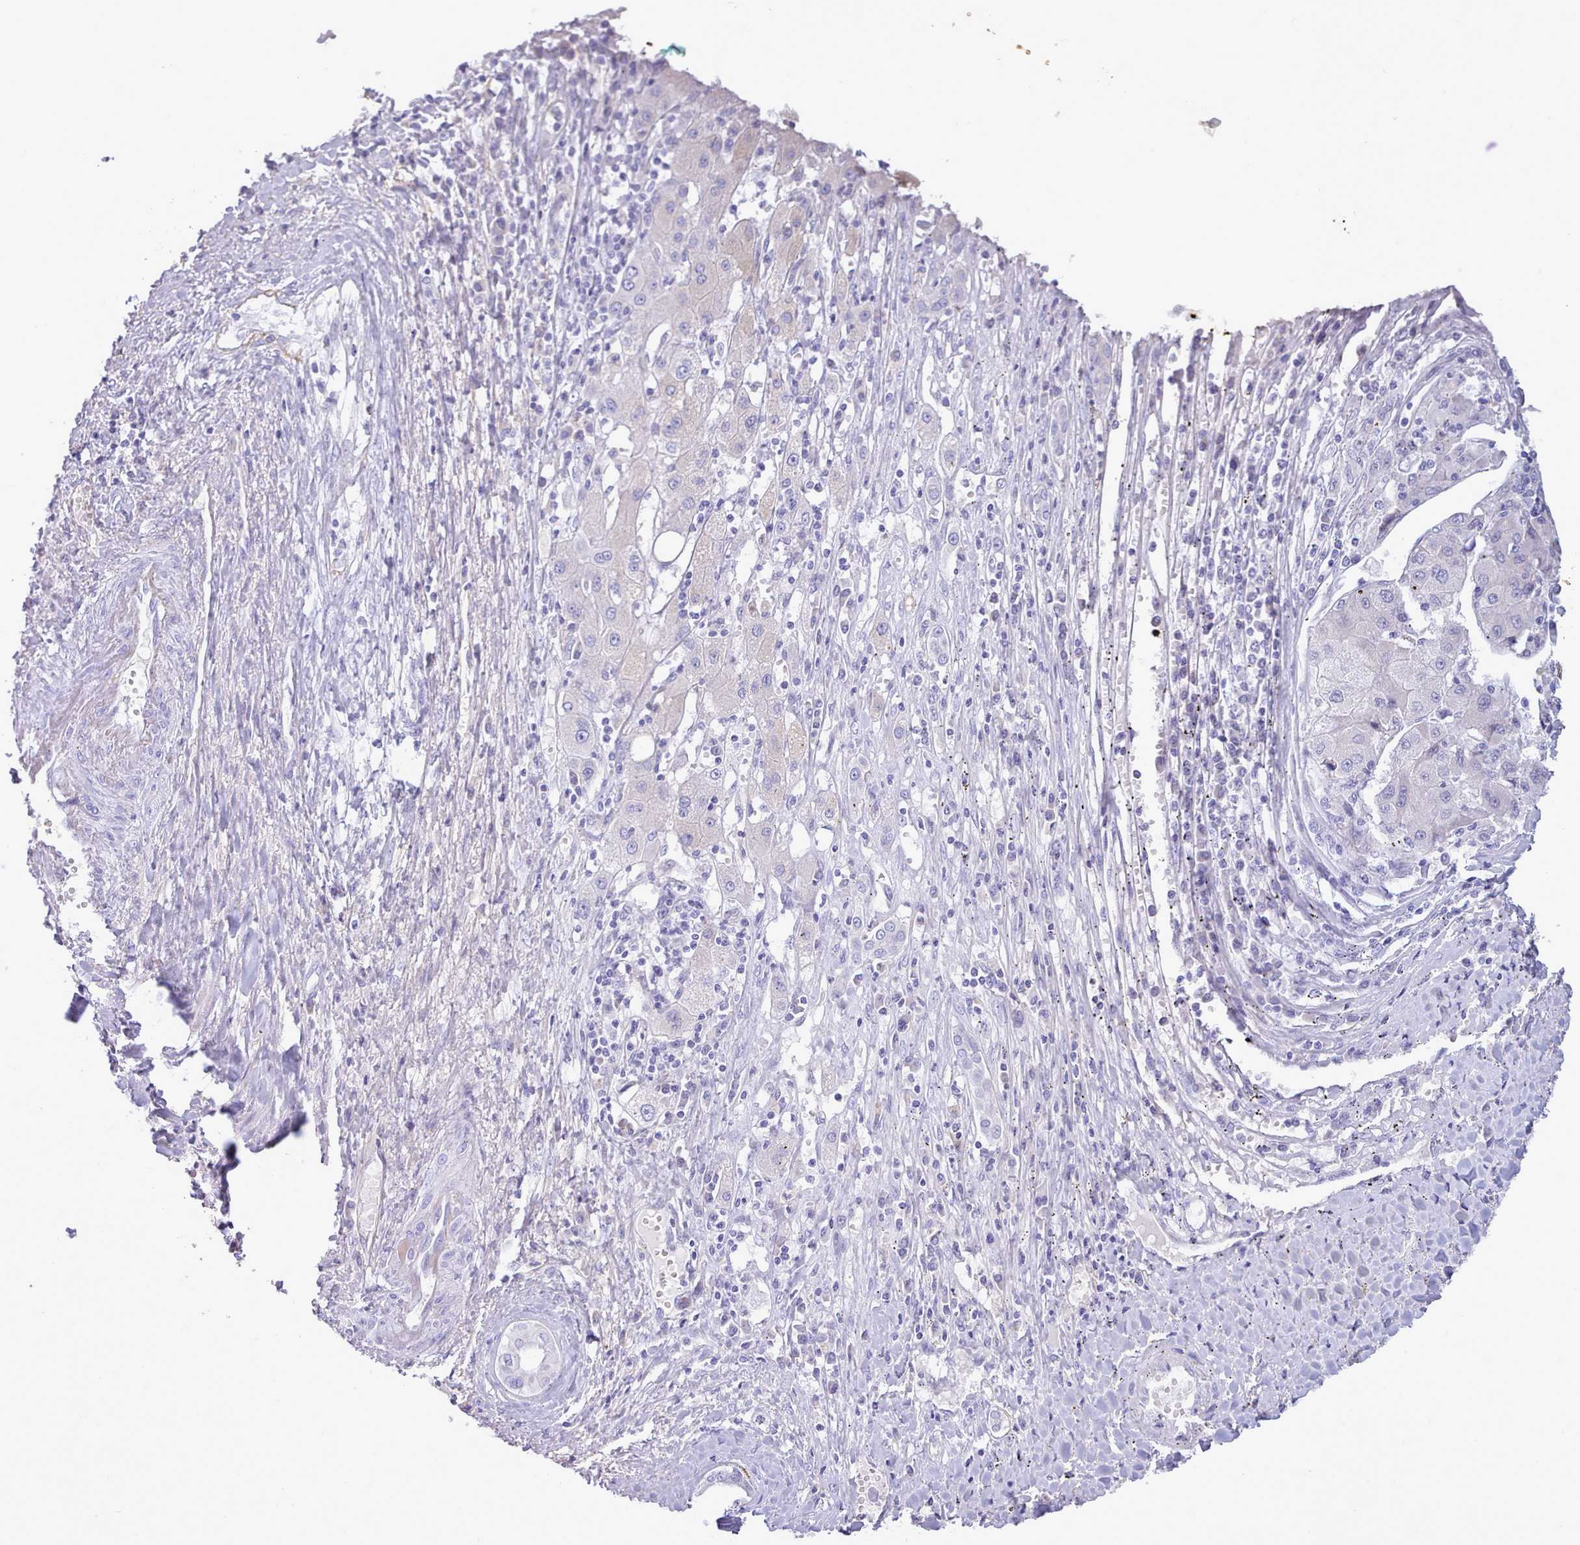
{"staining": {"intensity": "strong", "quantity": "<25%", "location": "cytoplasmic/membranous"}, "tissue": "liver cancer", "cell_type": "Tumor cells", "image_type": "cancer", "snomed": [{"axis": "morphology", "description": "Carcinoma, Hepatocellular, NOS"}, {"axis": "topography", "description": "Liver"}], "caption": "This photomicrograph shows liver hepatocellular carcinoma stained with IHC to label a protein in brown. The cytoplasmic/membranous of tumor cells show strong positivity for the protein. Nuclei are counter-stained blue.", "gene": "CYP2A13", "patient": {"sex": "male", "age": 72}}